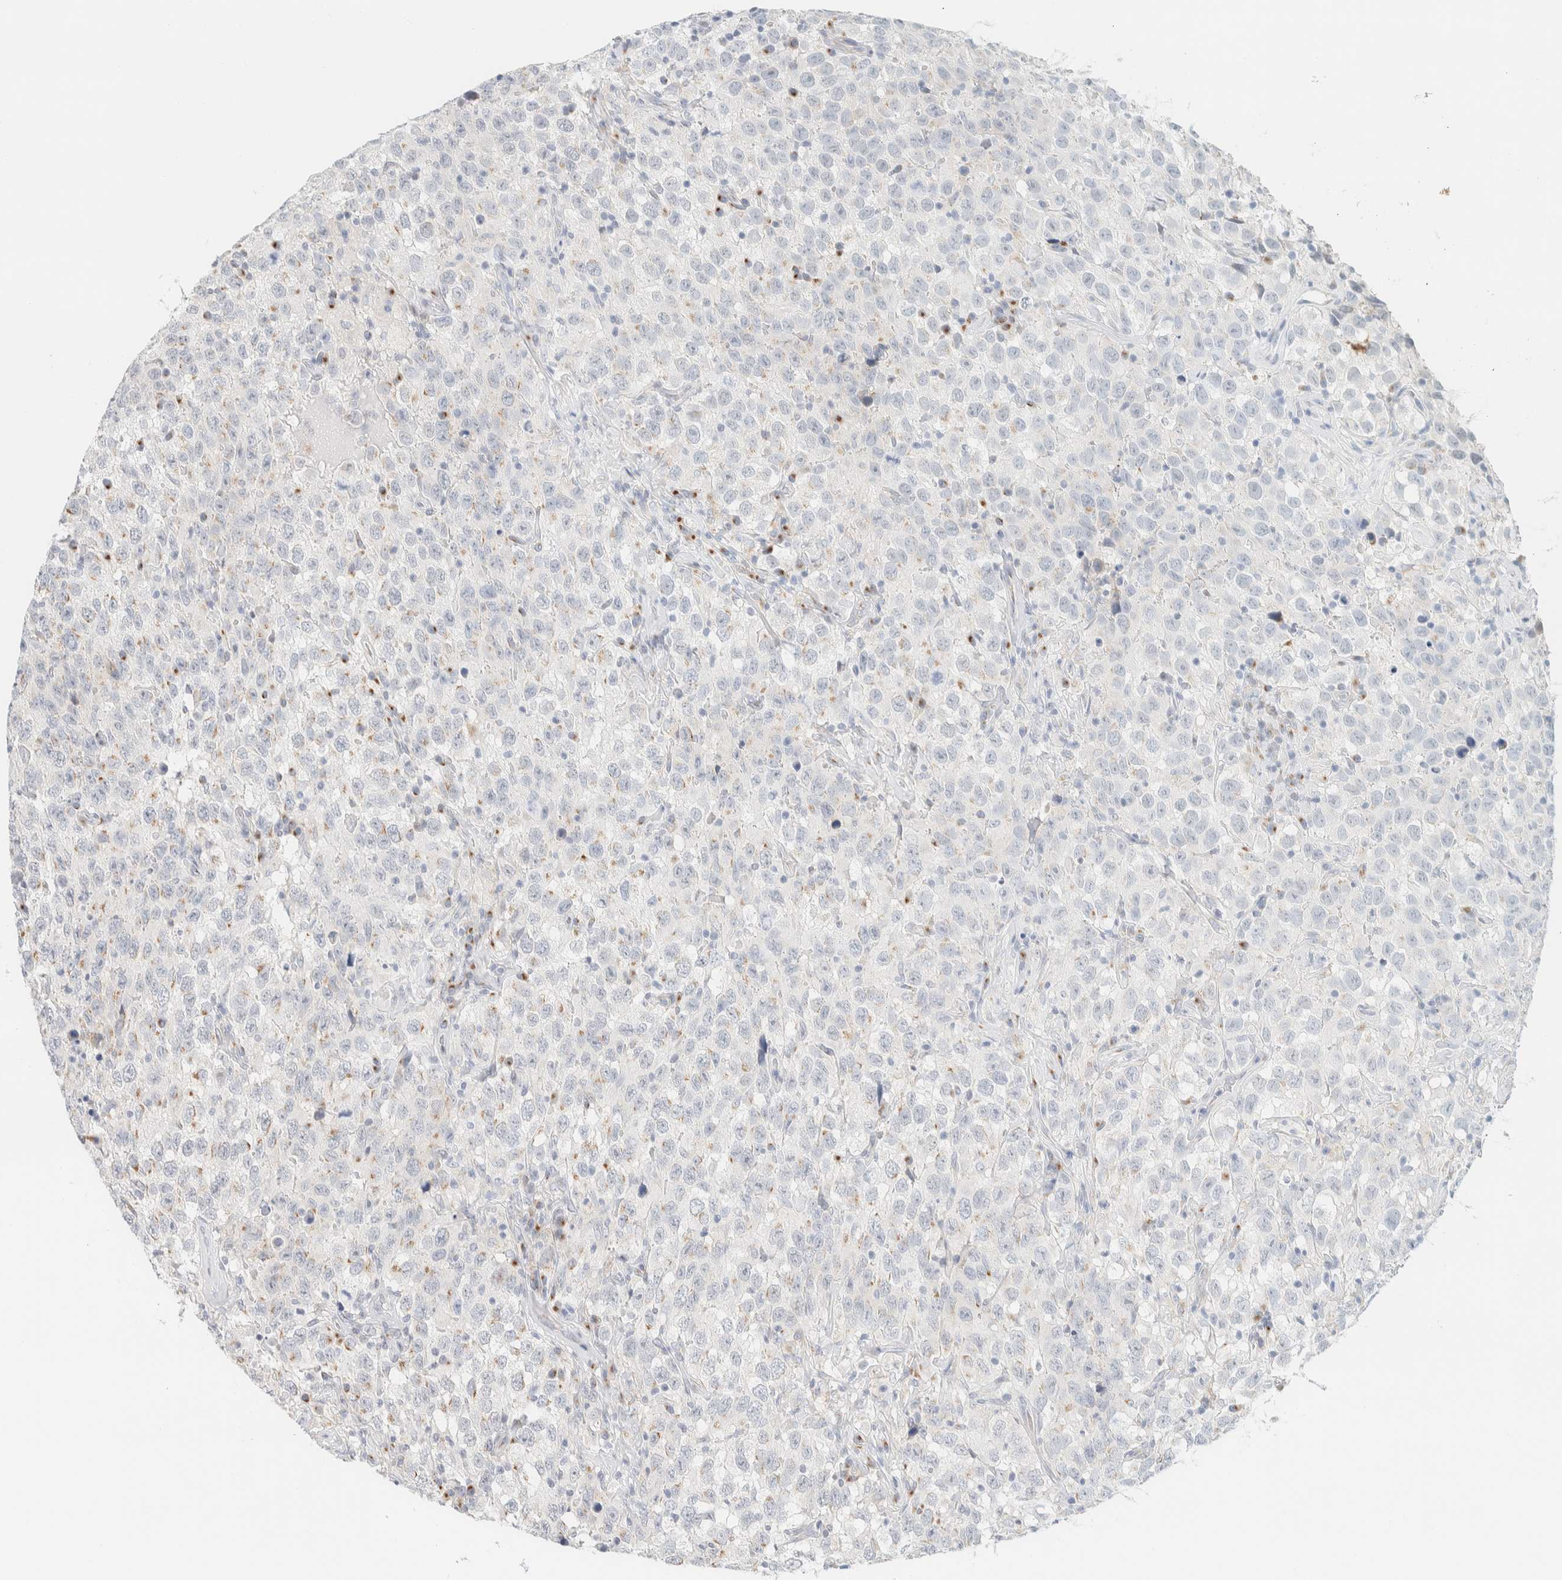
{"staining": {"intensity": "moderate", "quantity": "25%-75%", "location": "cytoplasmic/membranous"}, "tissue": "testis cancer", "cell_type": "Tumor cells", "image_type": "cancer", "snomed": [{"axis": "morphology", "description": "Seminoma, NOS"}, {"axis": "topography", "description": "Testis"}], "caption": "An immunohistochemistry image of tumor tissue is shown. Protein staining in brown highlights moderate cytoplasmic/membranous positivity in seminoma (testis) within tumor cells.", "gene": "SPNS3", "patient": {"sex": "male", "age": 41}}